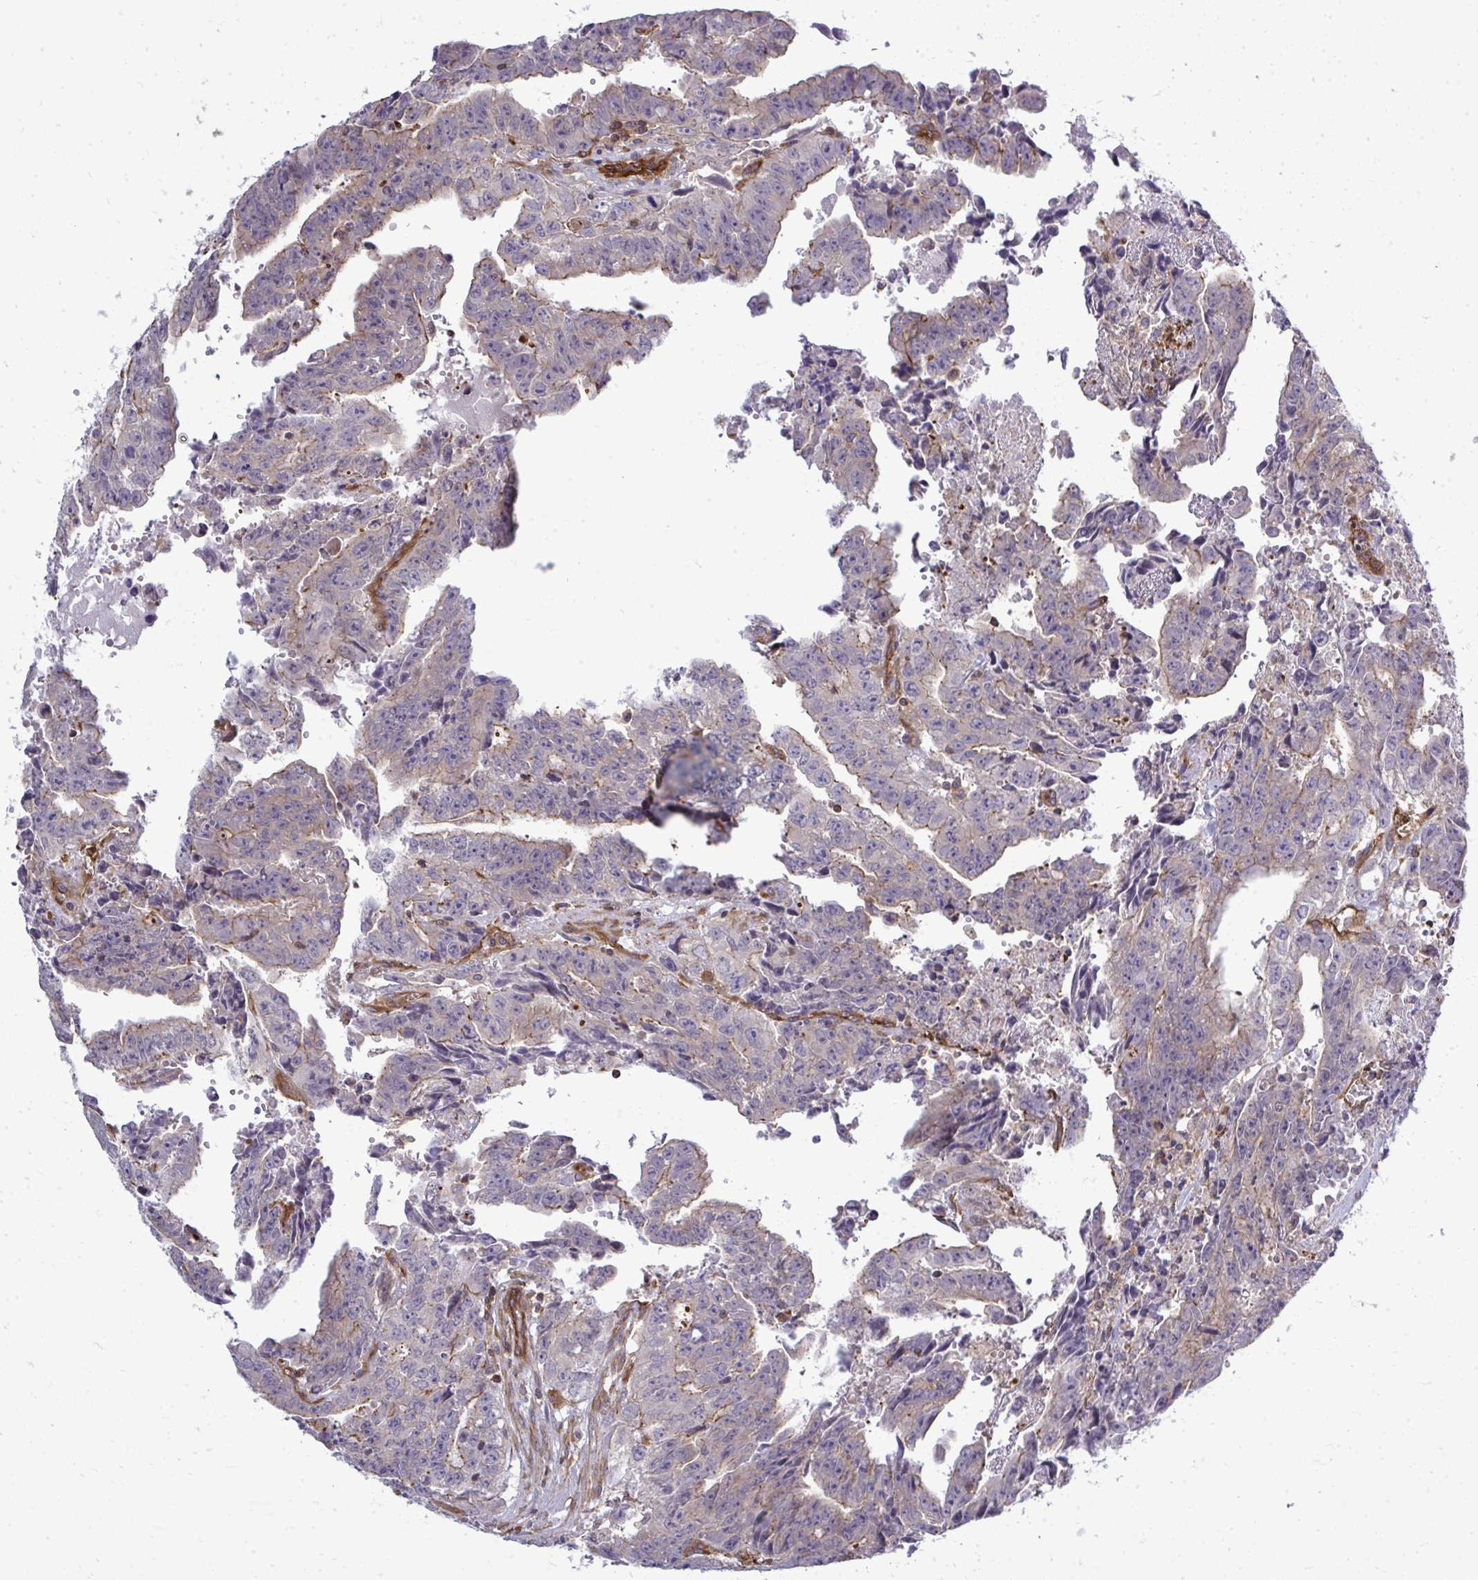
{"staining": {"intensity": "moderate", "quantity": "<25%", "location": "cytoplasmic/membranous"}, "tissue": "testis cancer", "cell_type": "Tumor cells", "image_type": "cancer", "snomed": [{"axis": "morphology", "description": "Carcinoma, Embryonal, NOS"}, {"axis": "morphology", "description": "Teratoma, malignant, NOS"}, {"axis": "topography", "description": "Testis"}], "caption": "Tumor cells reveal low levels of moderate cytoplasmic/membranous staining in approximately <25% of cells in human testis malignant teratoma.", "gene": "FUT10", "patient": {"sex": "male", "age": 24}}